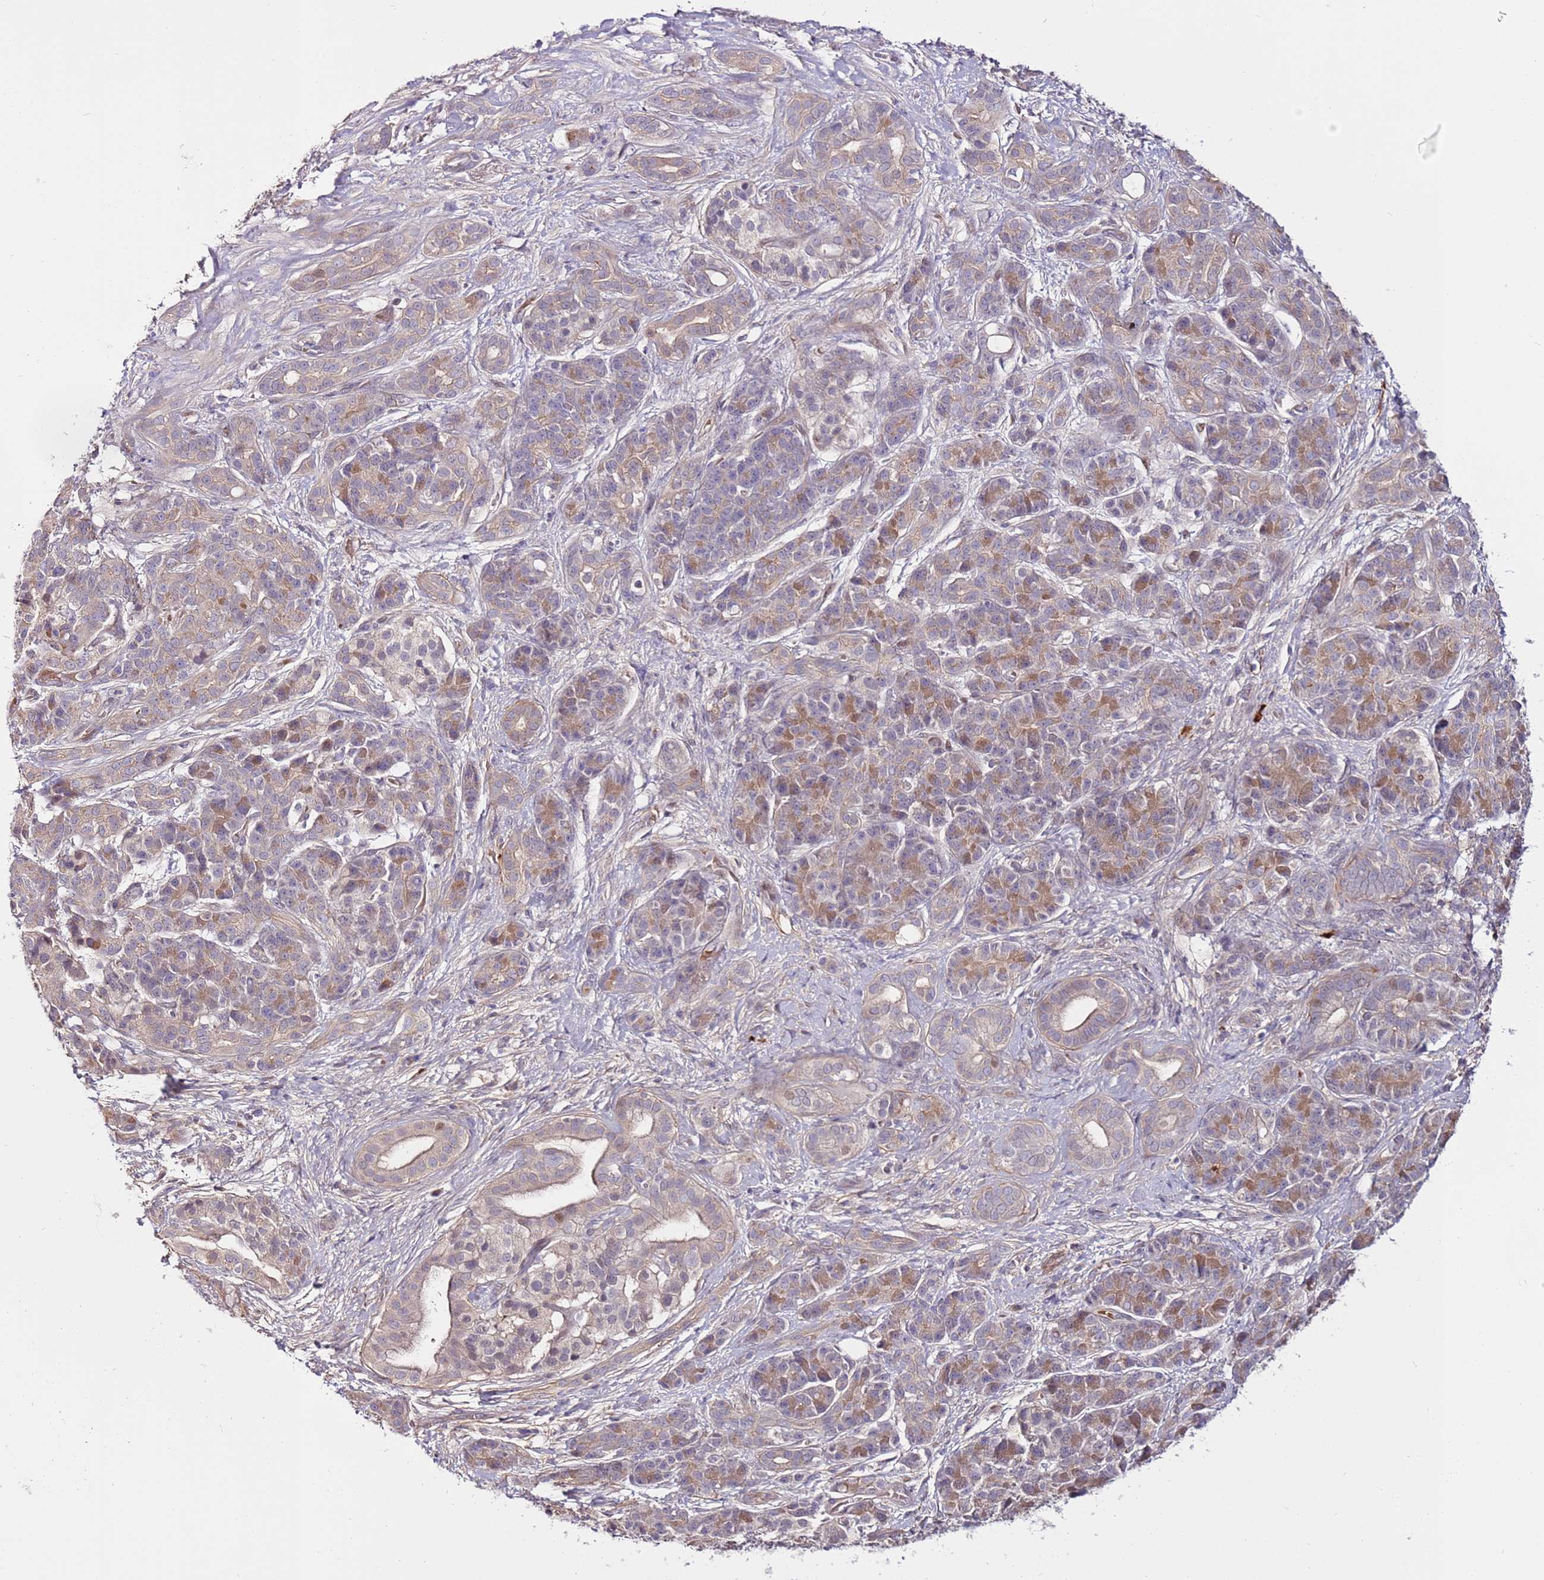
{"staining": {"intensity": "weak", "quantity": "<25%", "location": "nuclear"}, "tissue": "pancreatic cancer", "cell_type": "Tumor cells", "image_type": "cancer", "snomed": [{"axis": "morphology", "description": "Adenocarcinoma, NOS"}, {"axis": "topography", "description": "Pancreas"}], "caption": "Protein analysis of pancreatic cancer (adenocarcinoma) shows no significant expression in tumor cells.", "gene": "MTG2", "patient": {"sex": "male", "age": 57}}